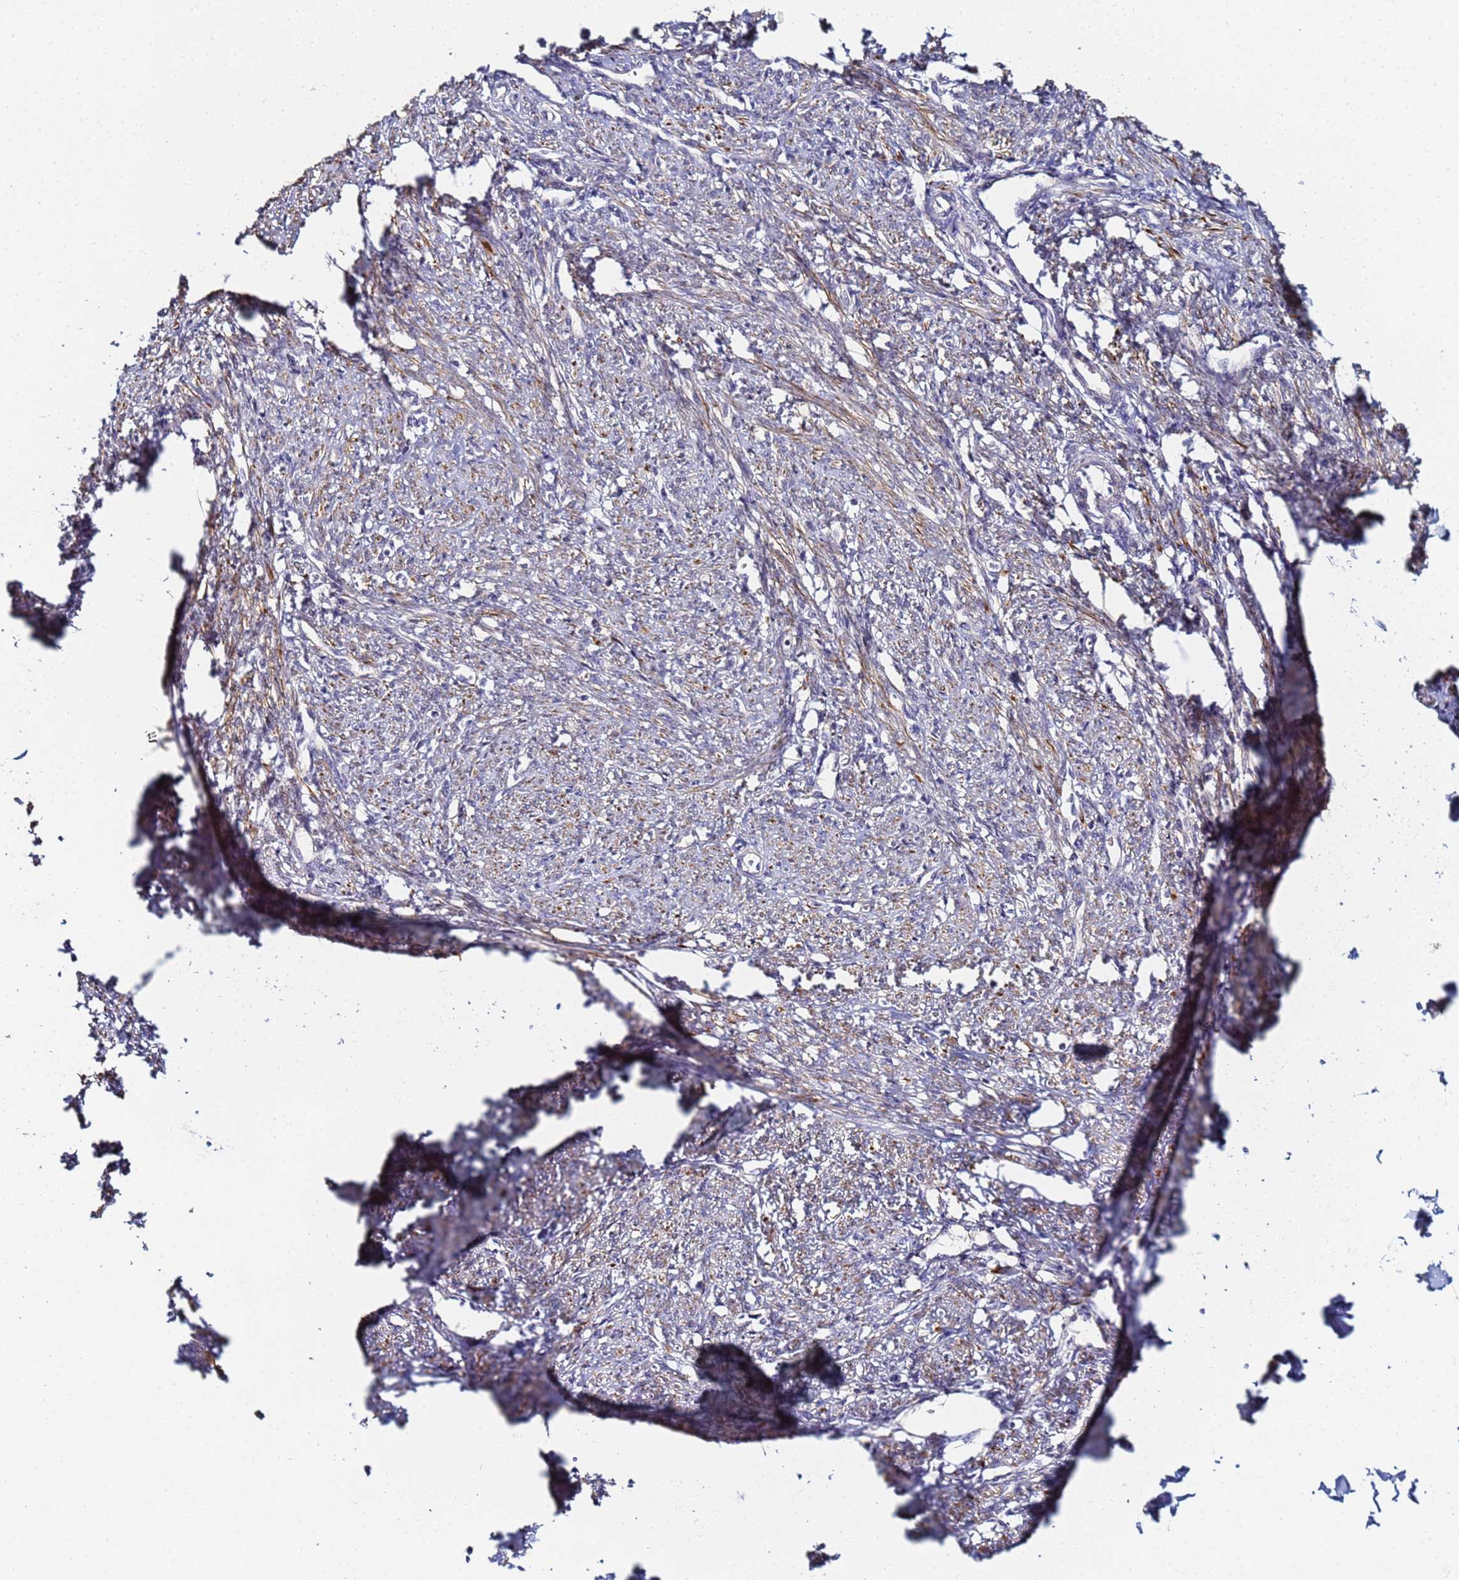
{"staining": {"intensity": "moderate", "quantity": "25%-75%", "location": "cytoplasmic/membranous"}, "tissue": "smooth muscle", "cell_type": "Smooth muscle cells", "image_type": "normal", "snomed": [{"axis": "morphology", "description": "Normal tissue, NOS"}, {"axis": "topography", "description": "Smooth muscle"}, {"axis": "topography", "description": "Uterus"}], "caption": "Immunohistochemistry image of benign smooth muscle: smooth muscle stained using IHC displays medium levels of moderate protein expression localized specifically in the cytoplasmic/membranous of smooth muscle cells, appearing as a cytoplasmic/membranous brown color.", "gene": "LRRC69", "patient": {"sex": "female", "age": 59}}